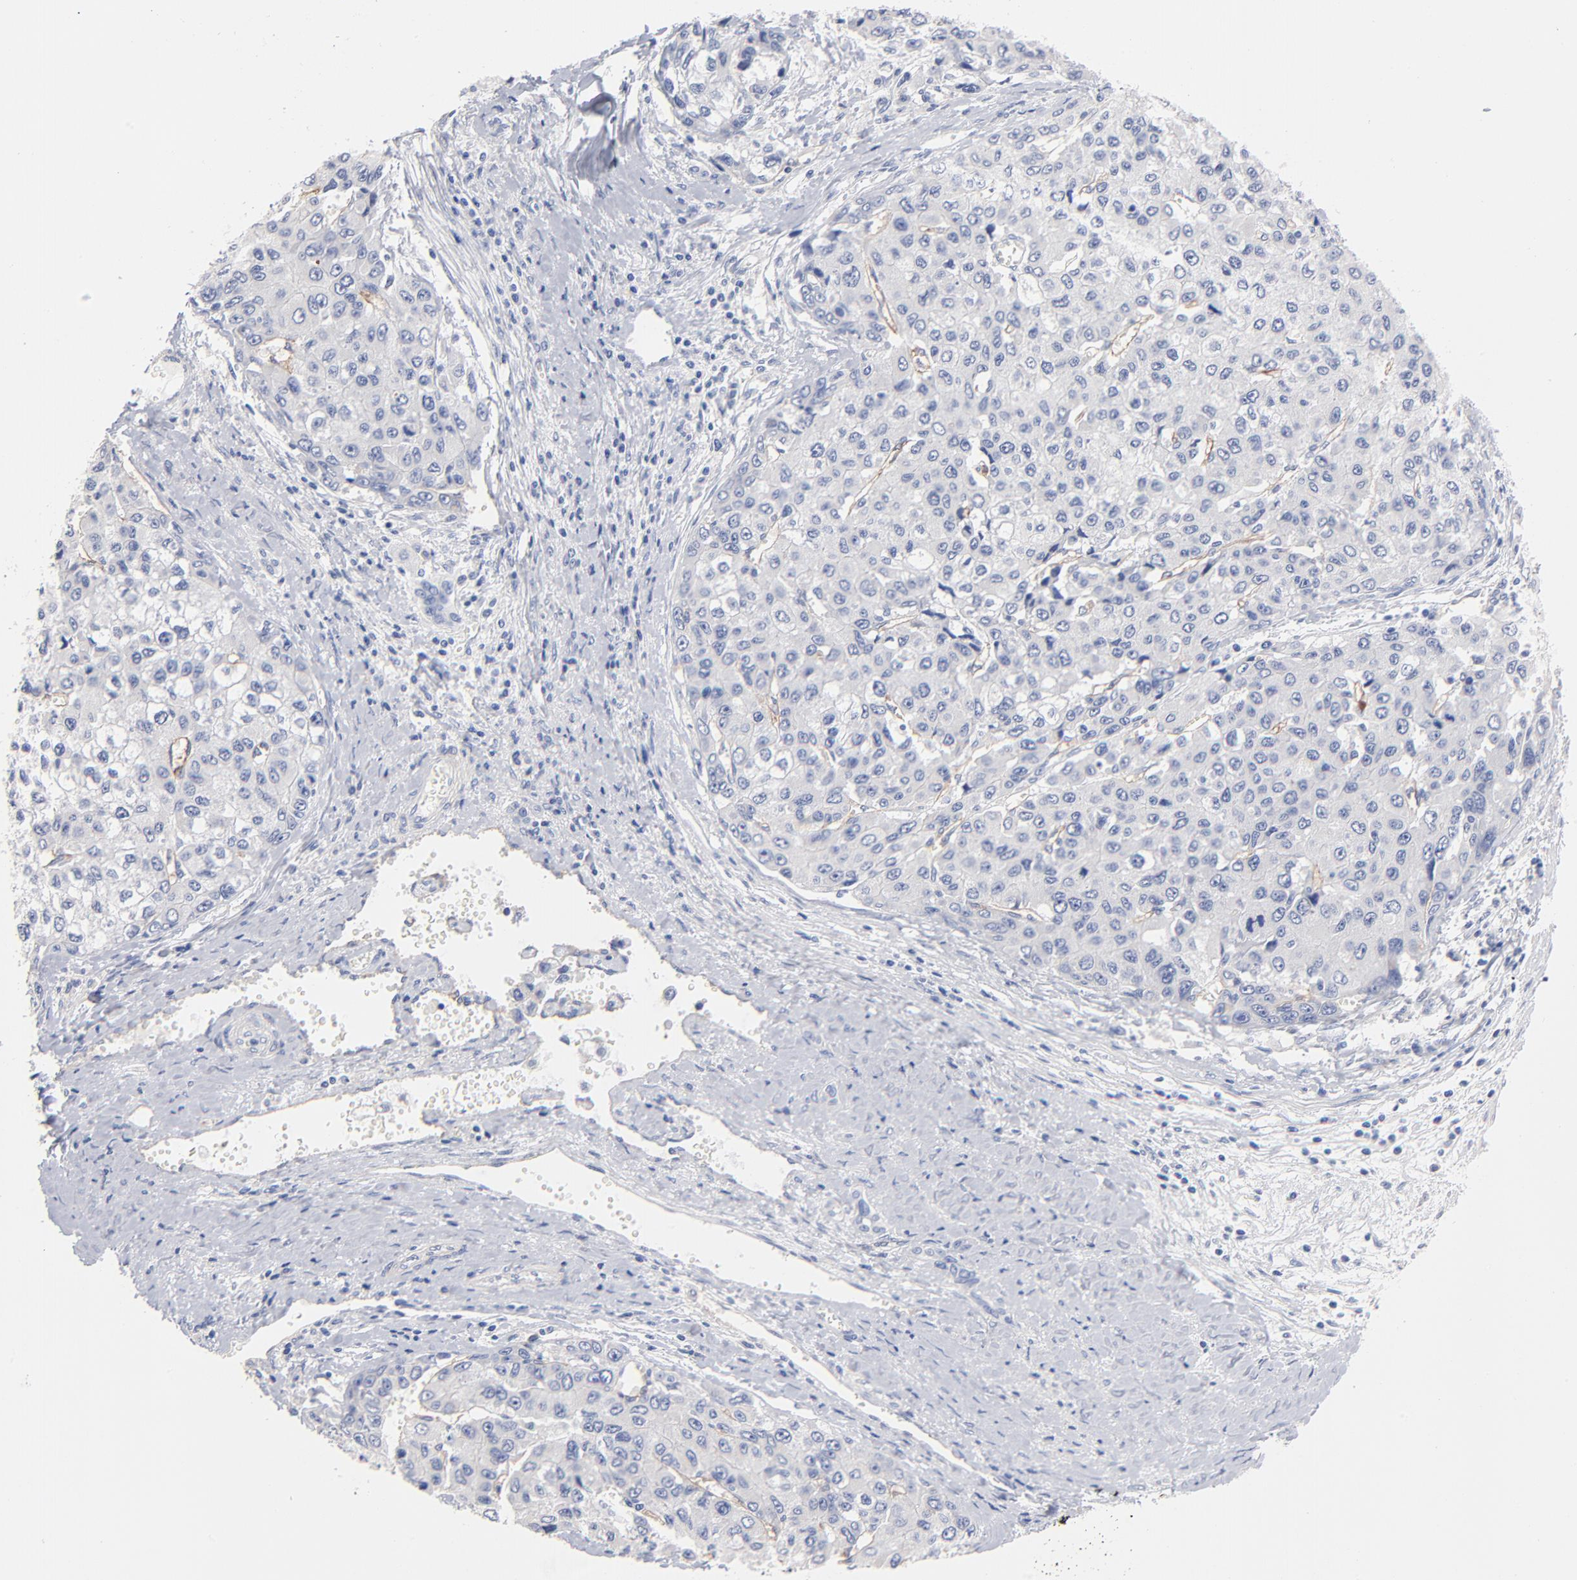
{"staining": {"intensity": "negative", "quantity": "none", "location": "none"}, "tissue": "liver cancer", "cell_type": "Tumor cells", "image_type": "cancer", "snomed": [{"axis": "morphology", "description": "Carcinoma, Hepatocellular, NOS"}, {"axis": "topography", "description": "Liver"}], "caption": "The histopathology image shows no significant positivity in tumor cells of liver cancer.", "gene": "ITGA8", "patient": {"sex": "female", "age": 66}}